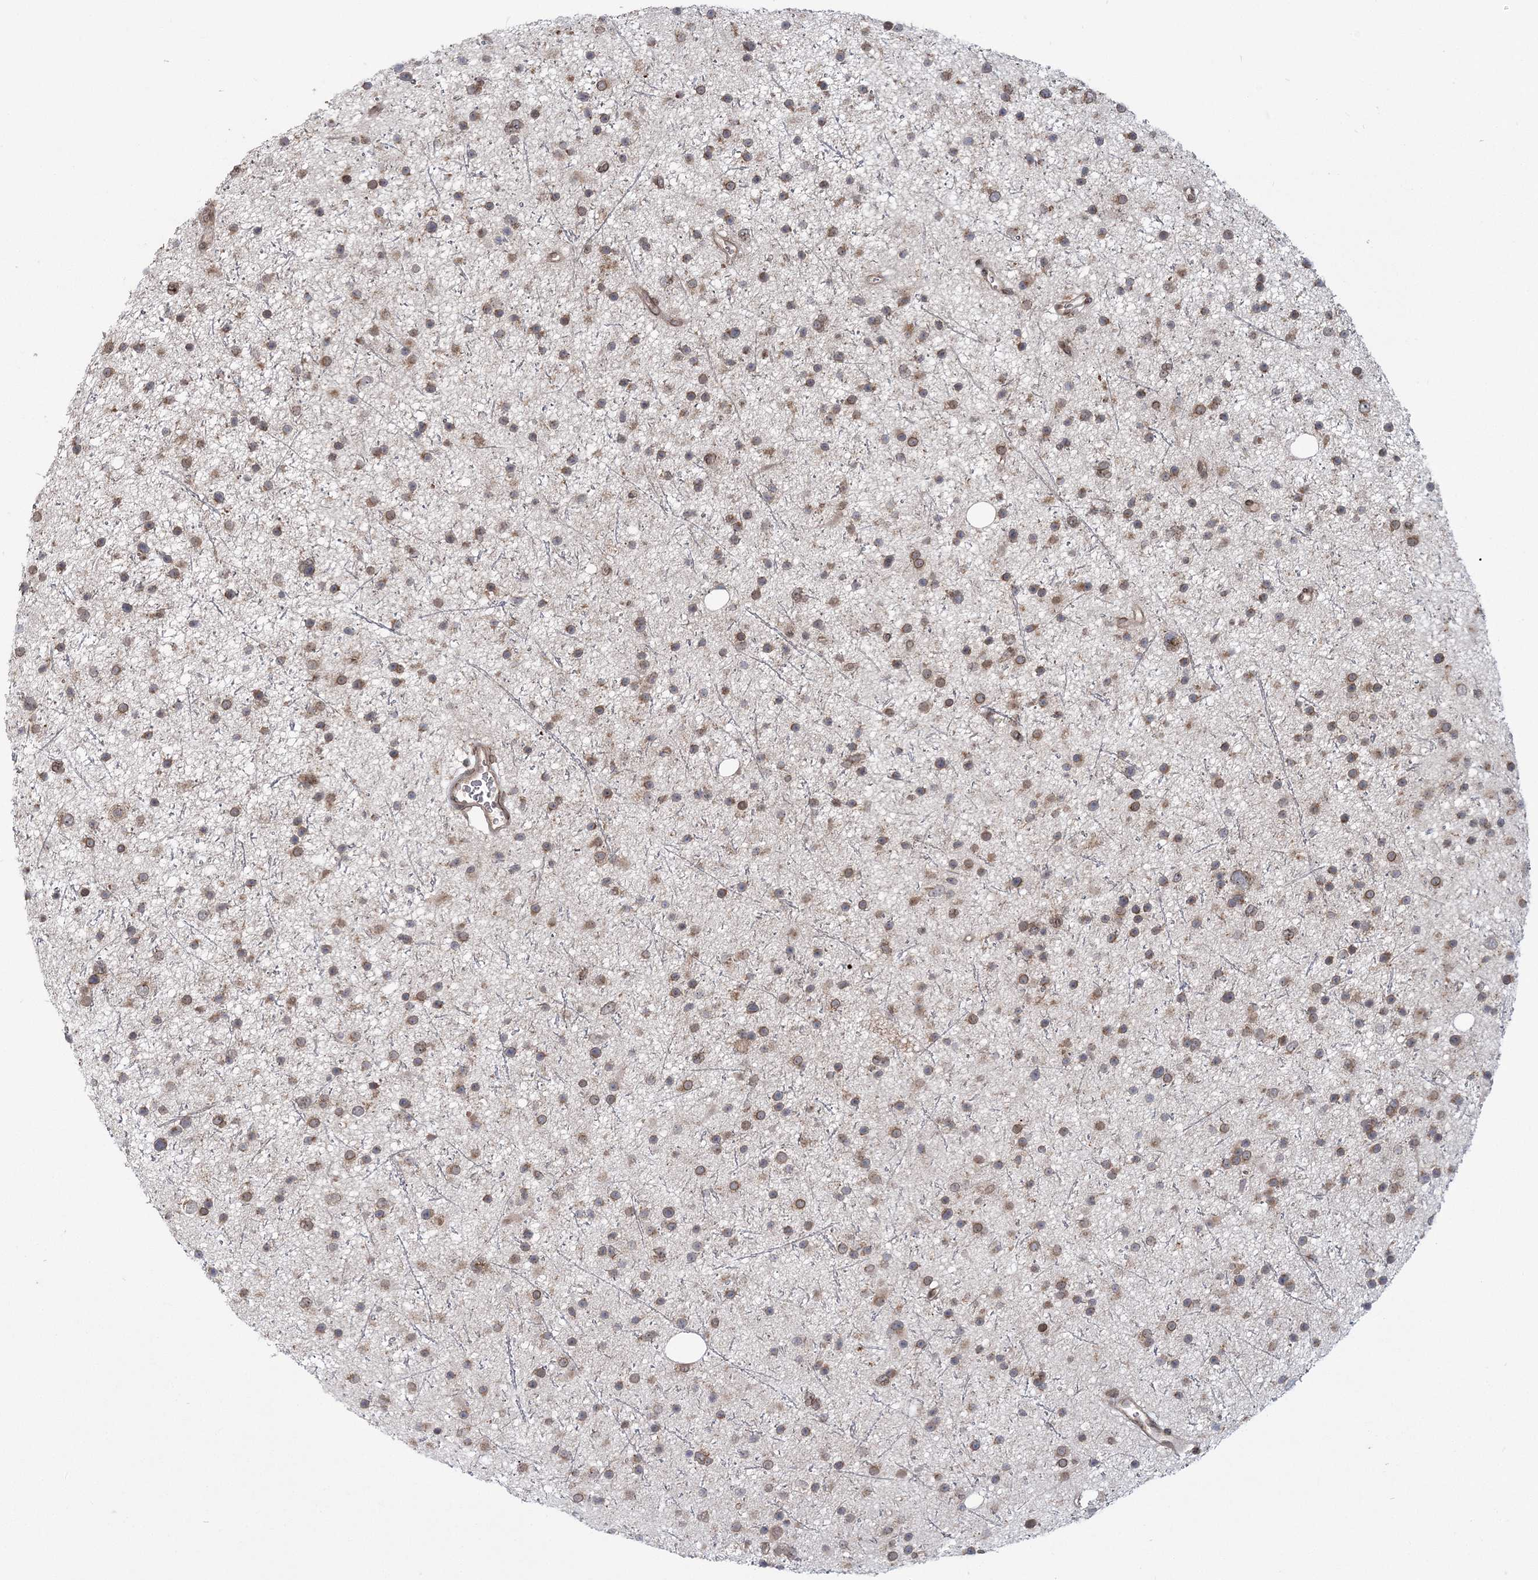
{"staining": {"intensity": "weak", "quantity": "25%-75%", "location": "cytoplasmic/membranous,nuclear"}, "tissue": "glioma", "cell_type": "Tumor cells", "image_type": "cancer", "snomed": [{"axis": "morphology", "description": "Glioma, malignant, Low grade"}, {"axis": "topography", "description": "Cerebral cortex"}], "caption": "Weak cytoplasmic/membranous and nuclear staining is identified in about 25%-75% of tumor cells in glioma. (DAB (3,3'-diaminobenzidine) IHC with brightfield microscopy, high magnification).", "gene": "DNAJC27", "patient": {"sex": "female", "age": 39}}